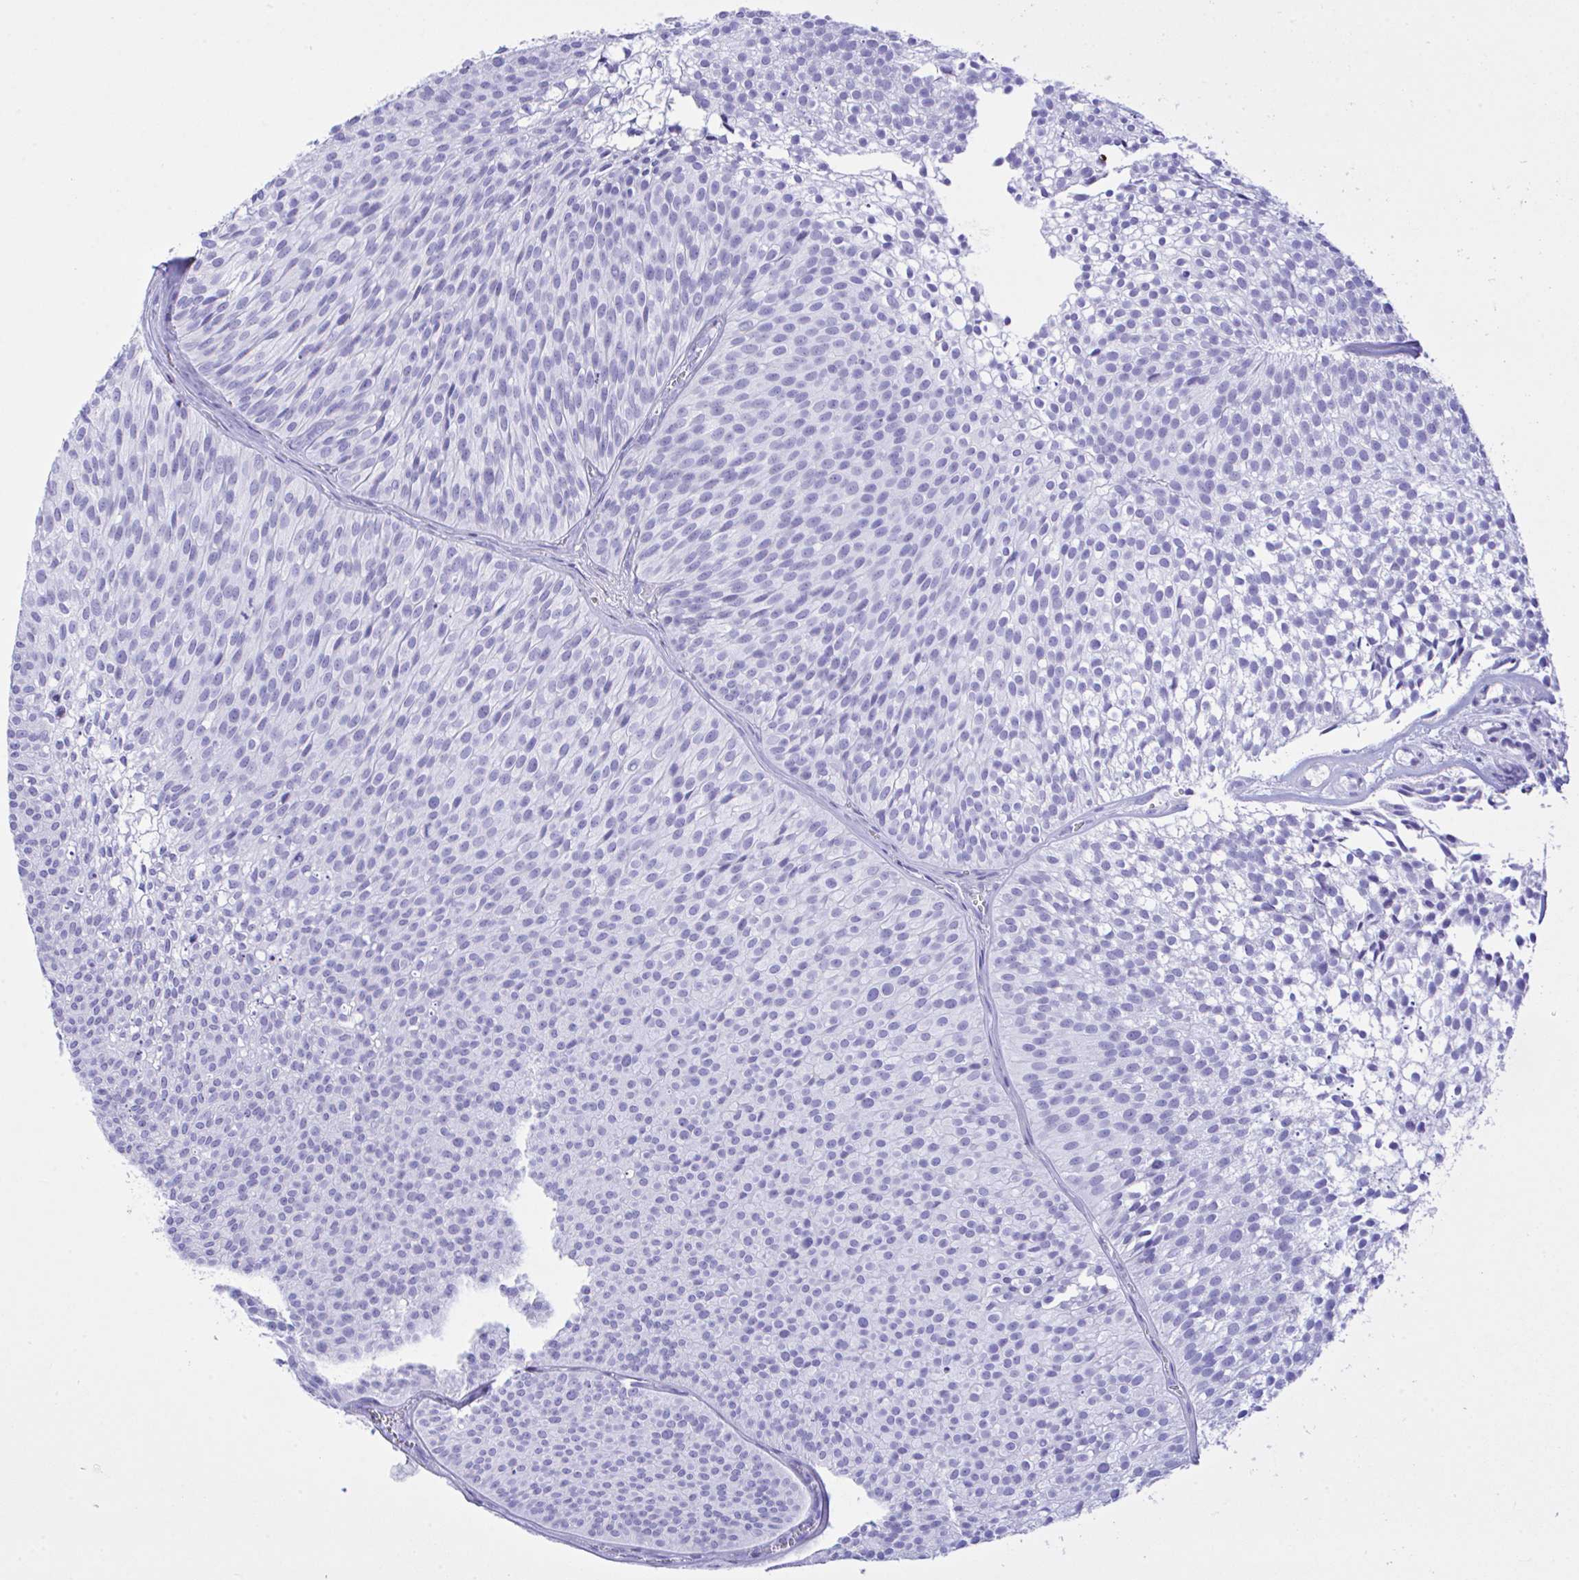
{"staining": {"intensity": "negative", "quantity": "none", "location": "none"}, "tissue": "urothelial cancer", "cell_type": "Tumor cells", "image_type": "cancer", "snomed": [{"axis": "morphology", "description": "Urothelial carcinoma, Low grade"}, {"axis": "topography", "description": "Urinary bladder"}], "caption": "DAB immunohistochemical staining of urothelial cancer demonstrates no significant positivity in tumor cells.", "gene": "SELENOV", "patient": {"sex": "male", "age": 91}}